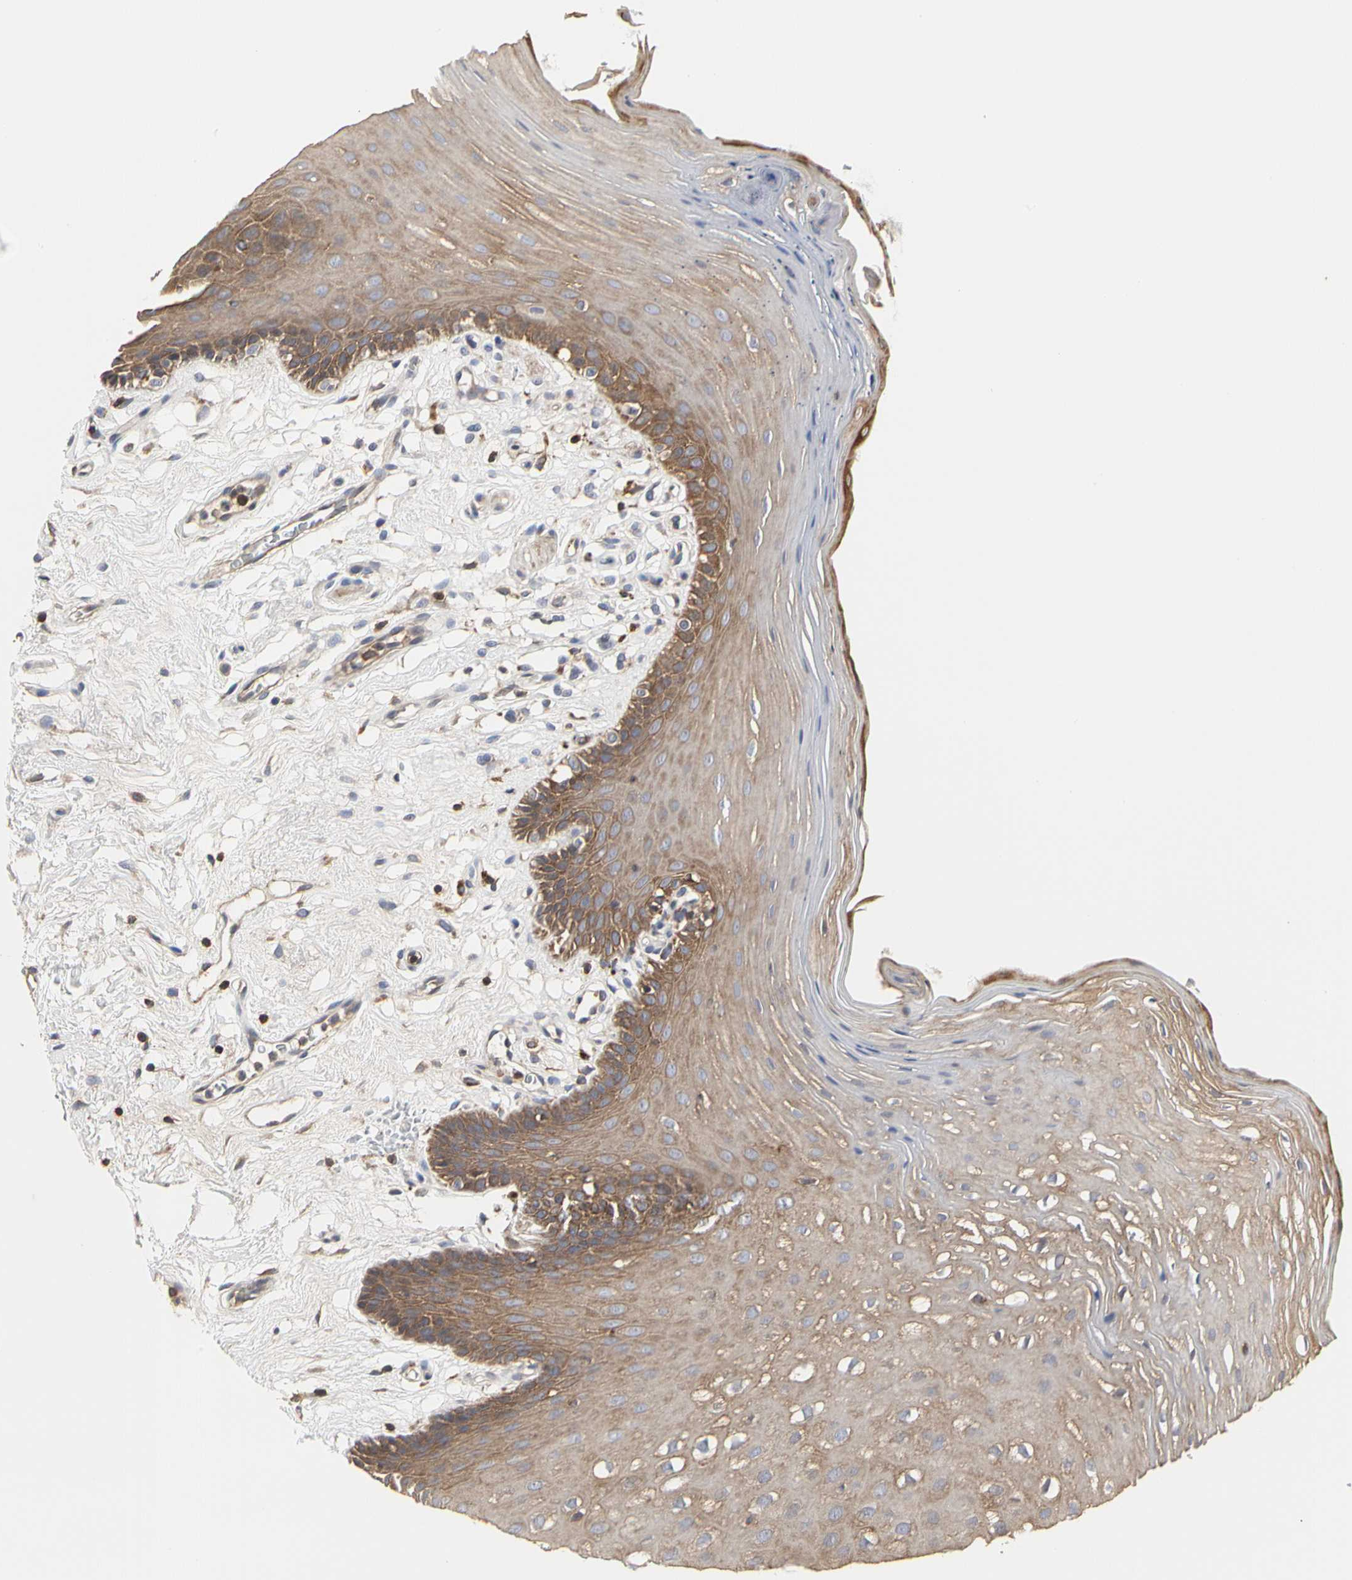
{"staining": {"intensity": "moderate", "quantity": ">75%", "location": "cytoplasmic/membranous"}, "tissue": "oral mucosa", "cell_type": "Squamous epithelial cells", "image_type": "normal", "snomed": [{"axis": "morphology", "description": "Normal tissue, NOS"}, {"axis": "morphology", "description": "Squamous cell carcinoma, NOS"}, {"axis": "topography", "description": "Skeletal muscle"}, {"axis": "topography", "description": "Oral tissue"}, {"axis": "topography", "description": "Head-Neck"}], "caption": "Oral mucosa stained with immunohistochemistry (IHC) exhibits moderate cytoplasmic/membranous positivity in about >75% of squamous epithelial cells.", "gene": "NAPG", "patient": {"sex": "male", "age": 71}}